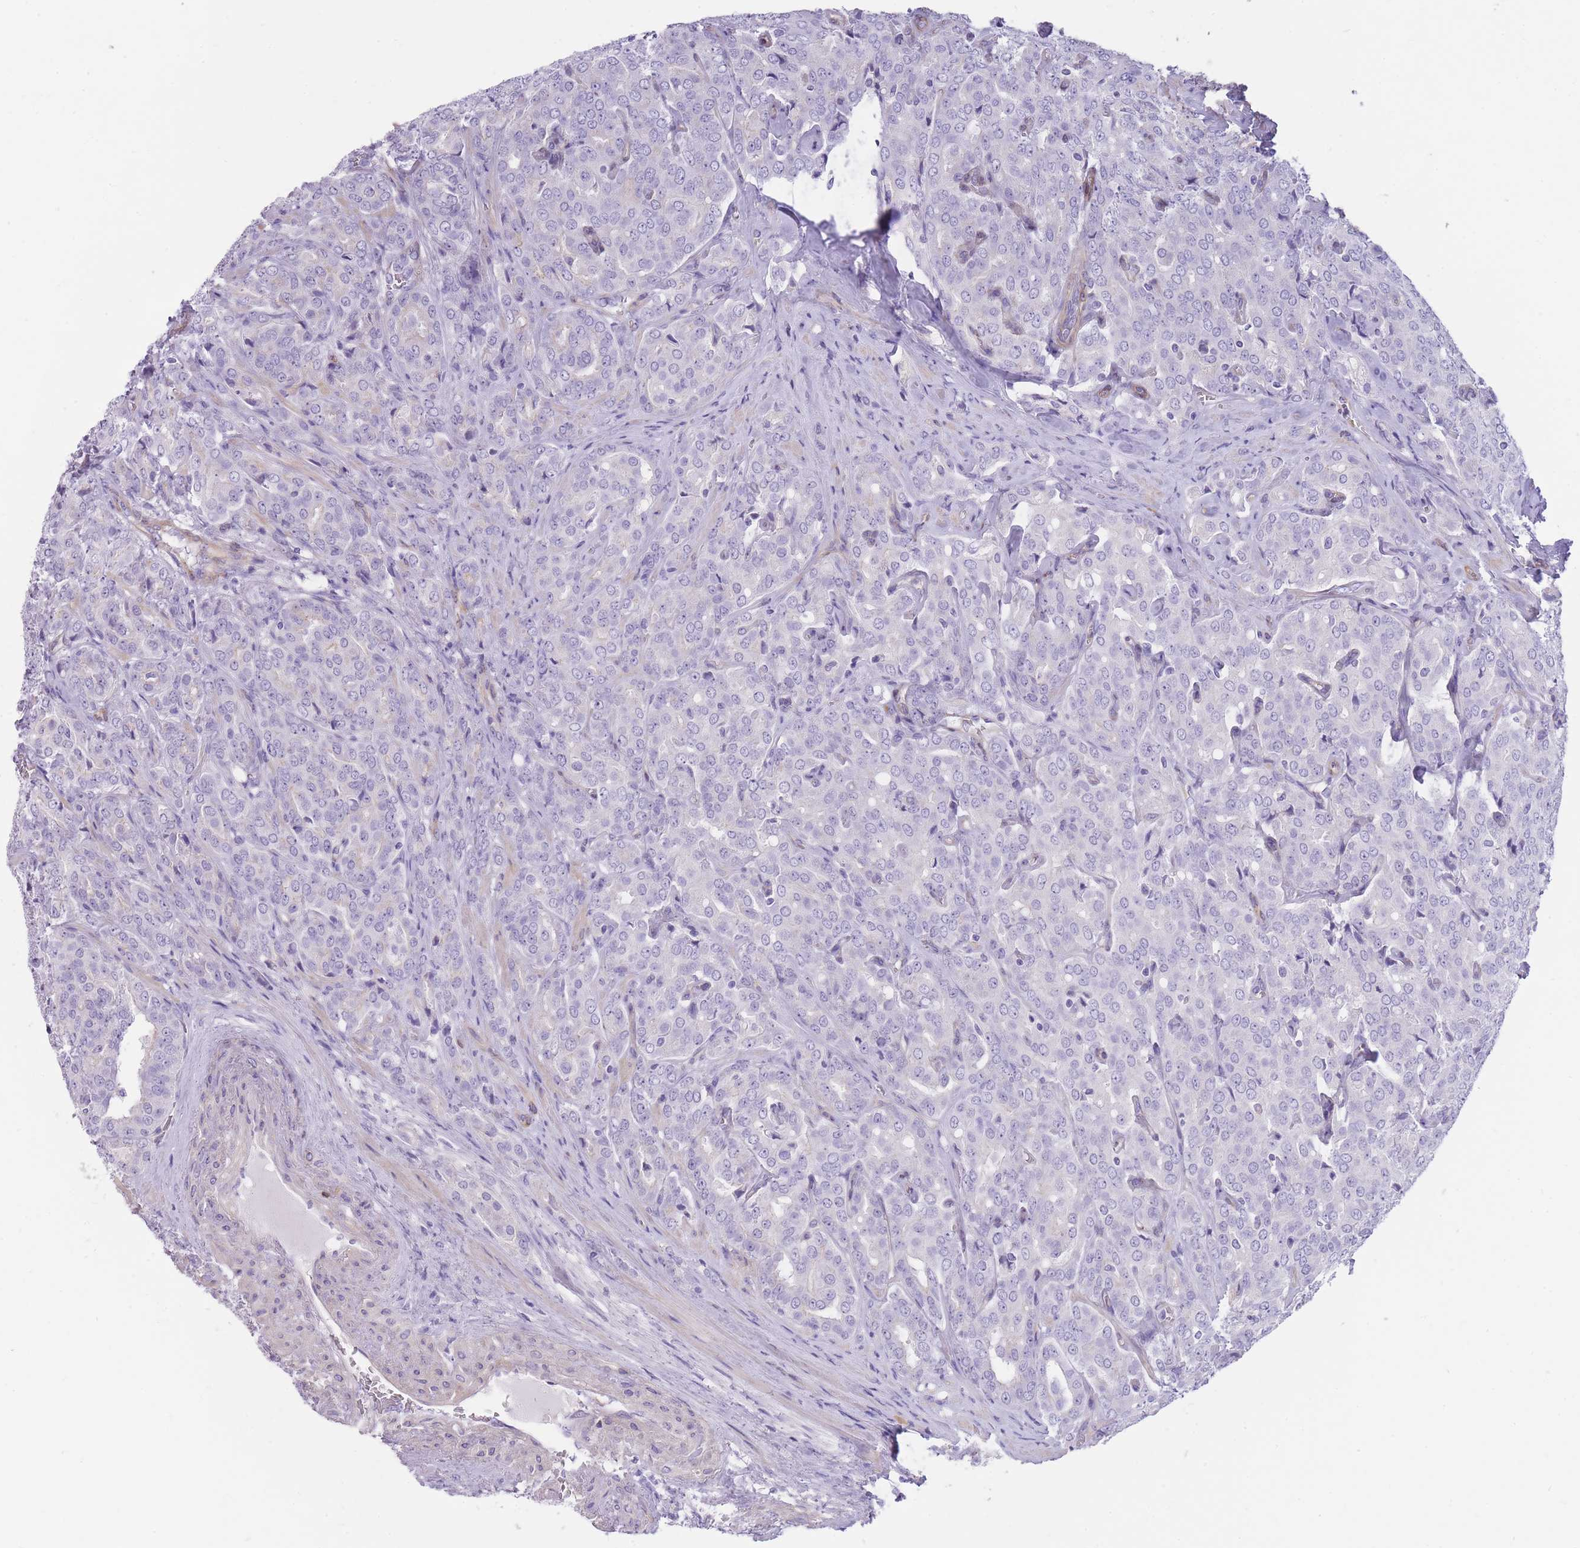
{"staining": {"intensity": "negative", "quantity": "none", "location": "none"}, "tissue": "prostate cancer", "cell_type": "Tumor cells", "image_type": "cancer", "snomed": [{"axis": "morphology", "description": "Adenocarcinoma, High grade"}, {"axis": "topography", "description": "Prostate"}], "caption": "Adenocarcinoma (high-grade) (prostate) stained for a protein using immunohistochemistry (IHC) demonstrates no expression tumor cells.", "gene": "OR11H12", "patient": {"sex": "male", "age": 68}}